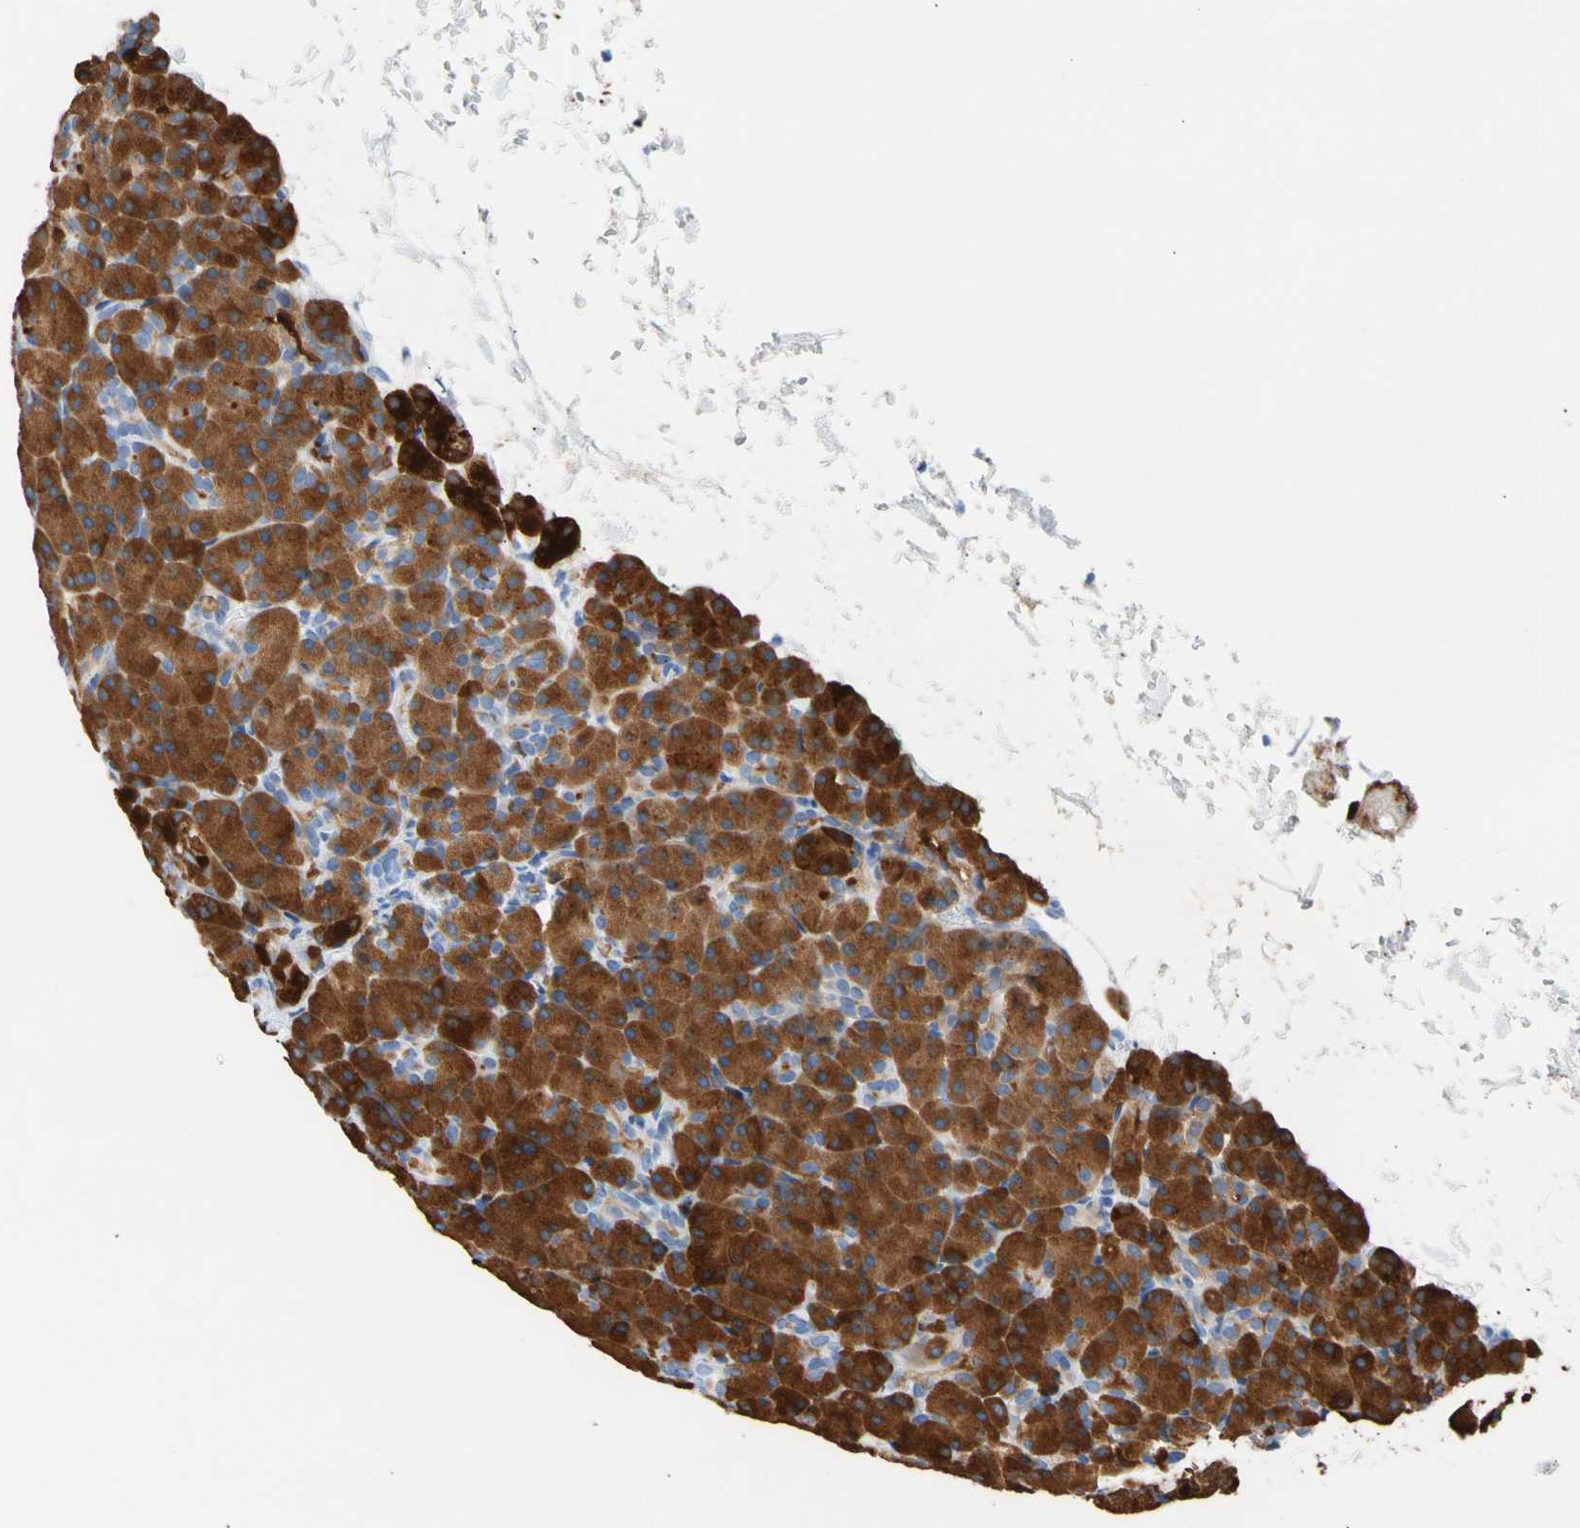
{"staining": {"intensity": "strong", "quantity": ">75%", "location": "cytoplasmic/membranous"}, "tissue": "pancreas", "cell_type": "Exocrine glandular cells", "image_type": "normal", "snomed": [{"axis": "morphology", "description": "Normal tissue, NOS"}, {"axis": "topography", "description": "Pancreas"}], "caption": "The photomicrograph reveals immunohistochemical staining of benign pancreas. There is strong cytoplasmic/membranous positivity is seen in about >75% of exocrine glandular cells. (Brightfield microscopy of DAB IHC at high magnification).", "gene": "CEL", "patient": {"sex": "female", "age": 43}}